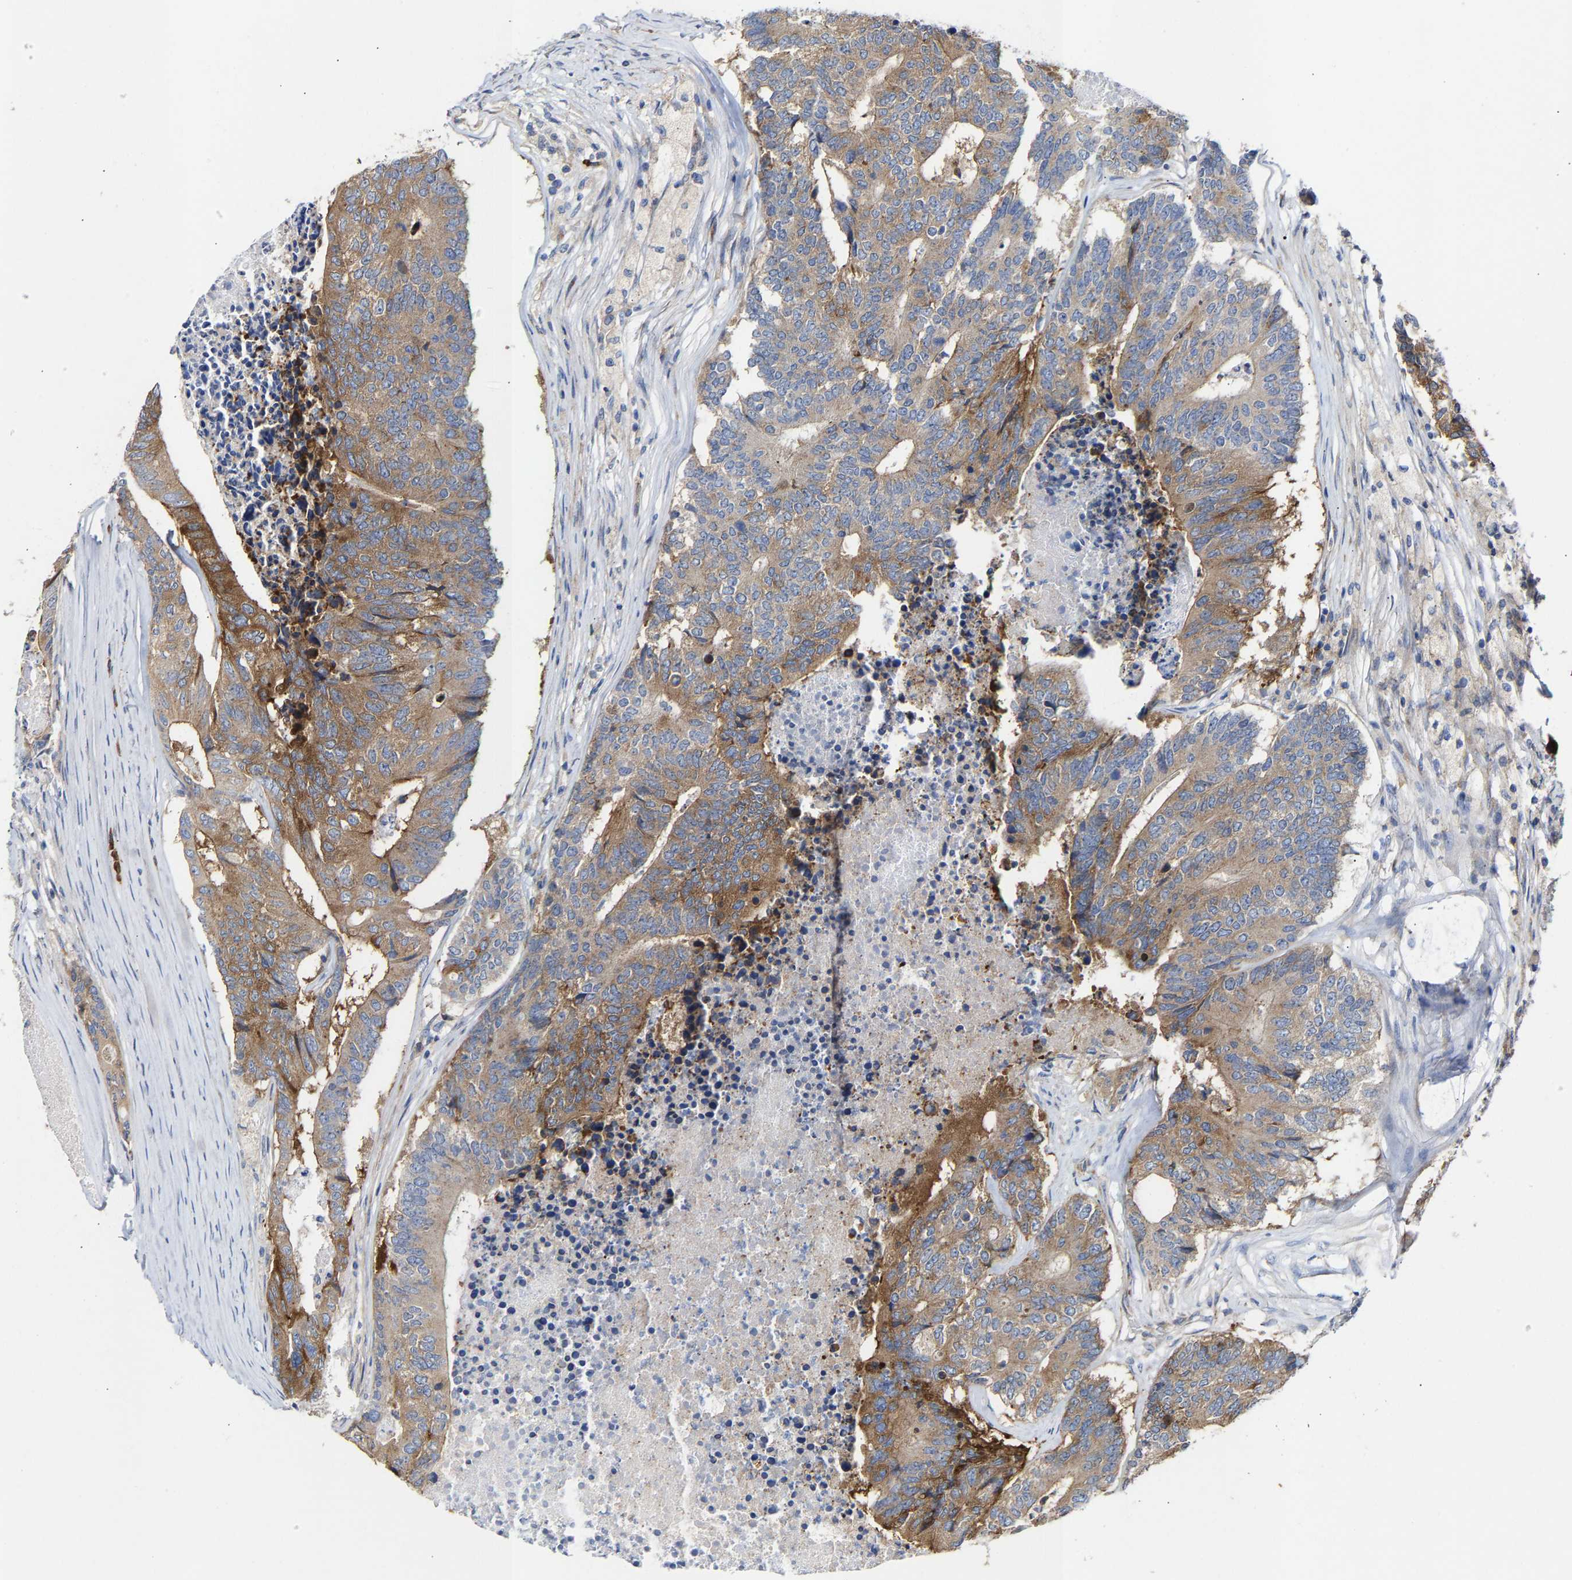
{"staining": {"intensity": "moderate", "quantity": ">75%", "location": "cytoplasmic/membranous"}, "tissue": "colorectal cancer", "cell_type": "Tumor cells", "image_type": "cancer", "snomed": [{"axis": "morphology", "description": "Adenocarcinoma, NOS"}, {"axis": "topography", "description": "Colon"}], "caption": "Tumor cells reveal moderate cytoplasmic/membranous positivity in about >75% of cells in adenocarcinoma (colorectal).", "gene": "PPP1R15A", "patient": {"sex": "female", "age": 67}}